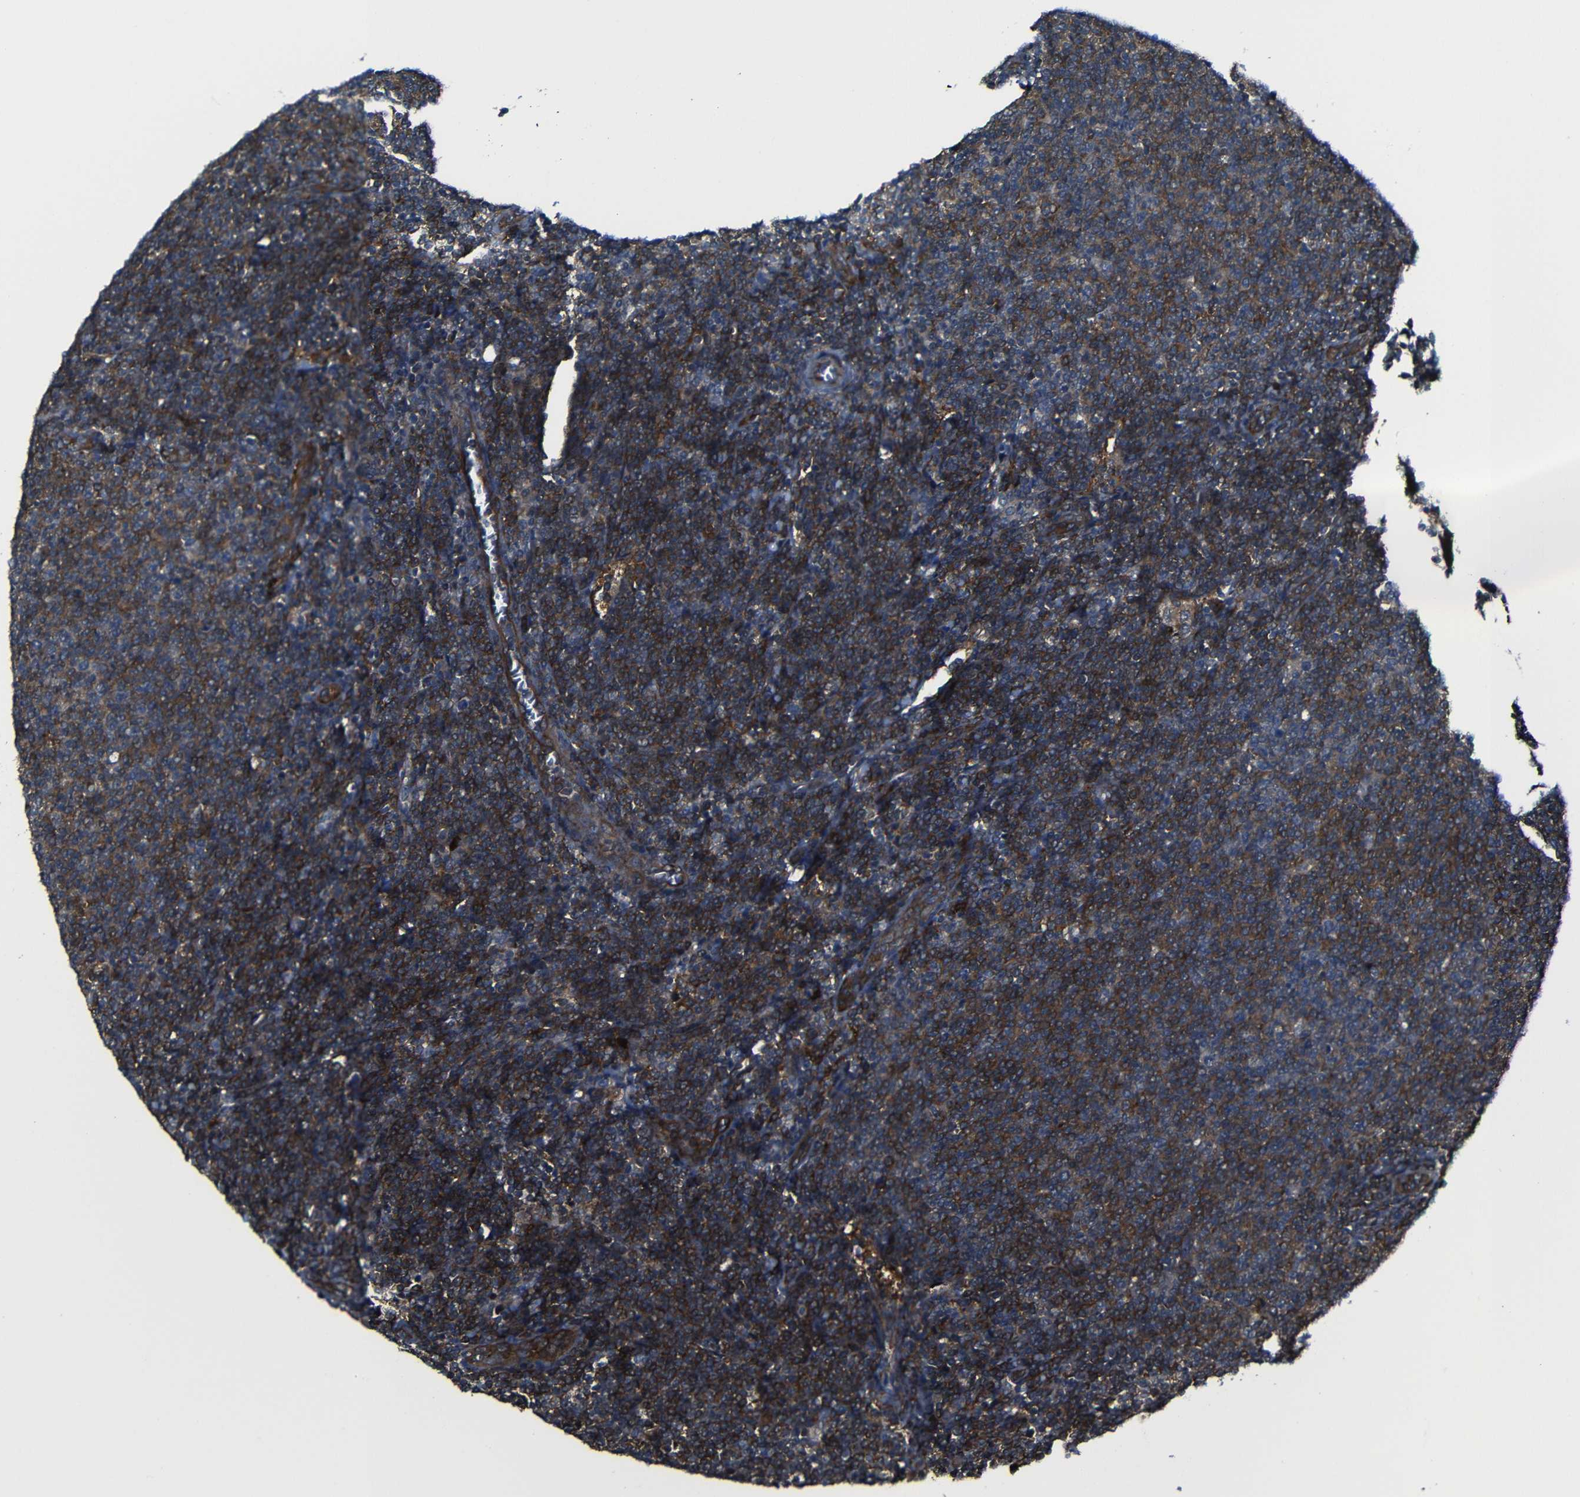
{"staining": {"intensity": "moderate", "quantity": ">75%", "location": "cytoplasmic/membranous"}, "tissue": "lymphoma", "cell_type": "Tumor cells", "image_type": "cancer", "snomed": [{"axis": "morphology", "description": "Malignant lymphoma, non-Hodgkin's type, Low grade"}, {"axis": "topography", "description": "Lymph node"}], "caption": "There is medium levels of moderate cytoplasmic/membranous staining in tumor cells of lymphoma, as demonstrated by immunohistochemical staining (brown color).", "gene": "KIAA0513", "patient": {"sex": "male", "age": 66}}